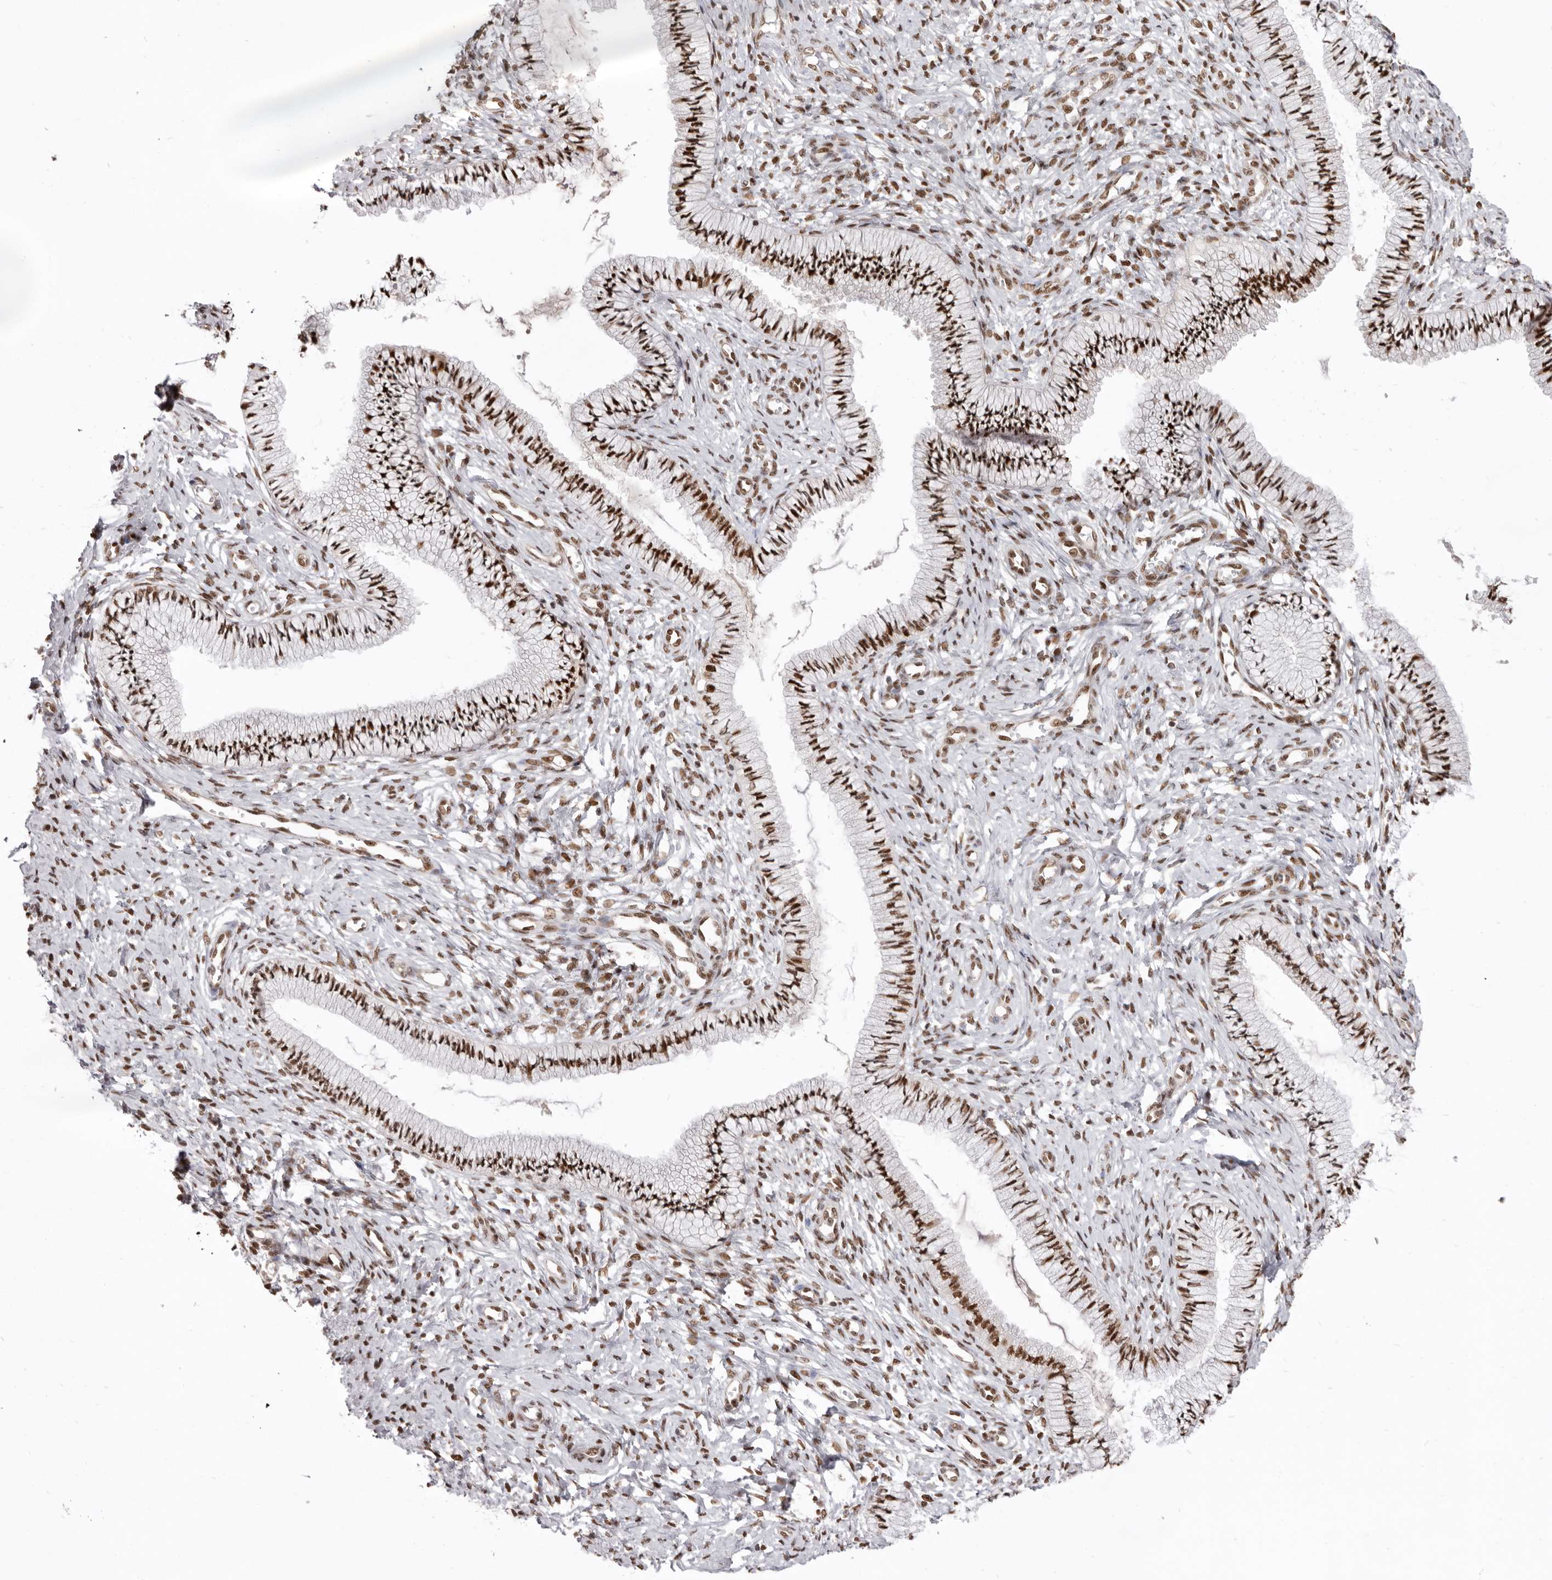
{"staining": {"intensity": "strong", "quantity": ">75%", "location": "nuclear"}, "tissue": "cervix", "cell_type": "Glandular cells", "image_type": "normal", "snomed": [{"axis": "morphology", "description": "Normal tissue, NOS"}, {"axis": "topography", "description": "Cervix"}], "caption": "This photomicrograph demonstrates immunohistochemistry (IHC) staining of normal cervix, with high strong nuclear expression in about >75% of glandular cells.", "gene": "CHTOP", "patient": {"sex": "female", "age": 36}}